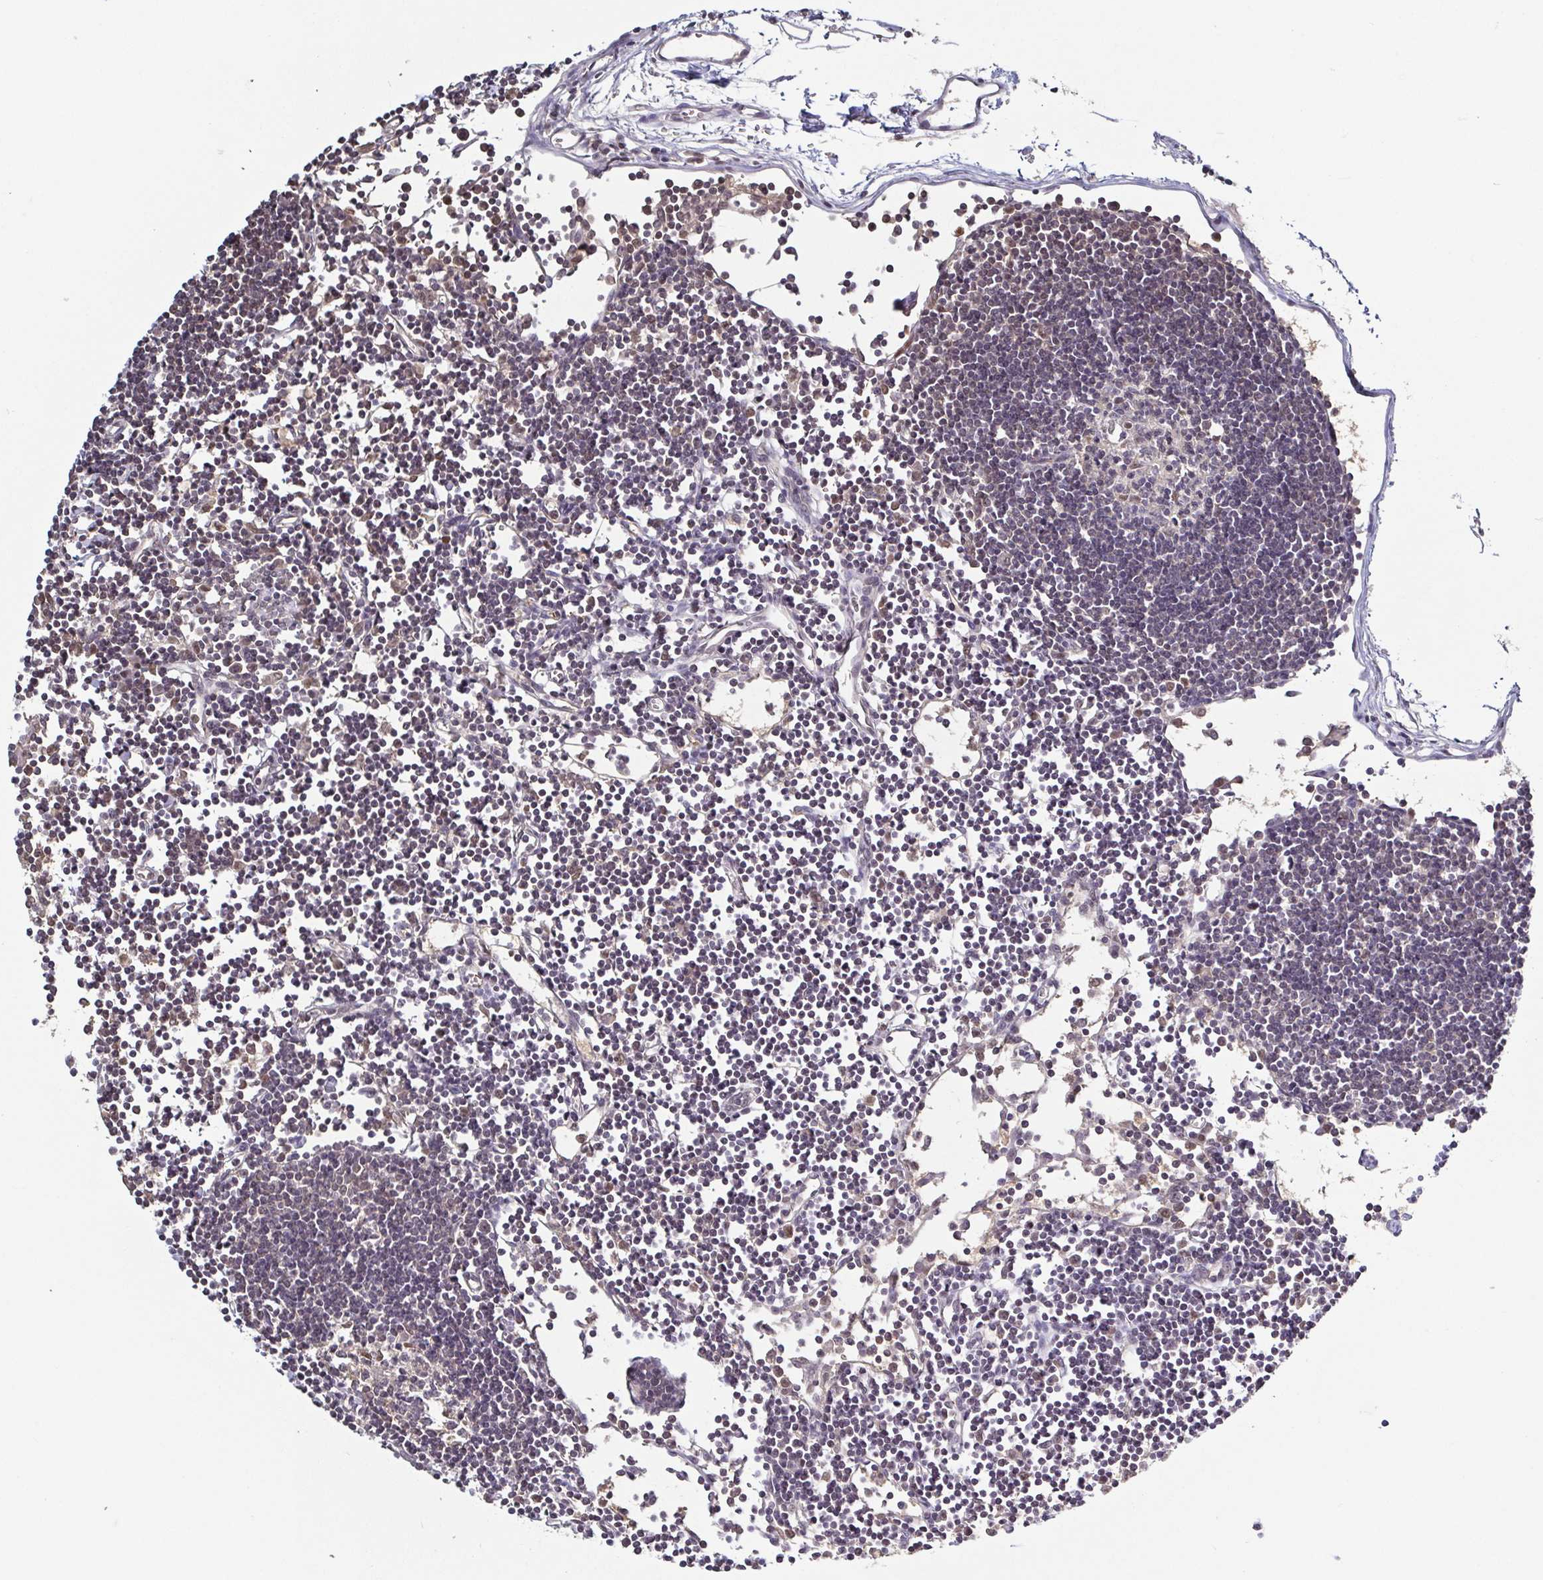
{"staining": {"intensity": "moderate", "quantity": "25%-75%", "location": "cytoplasmic/membranous,nuclear"}, "tissue": "lymph node", "cell_type": "Germinal center cells", "image_type": "normal", "snomed": [{"axis": "morphology", "description": "Normal tissue, NOS"}, {"axis": "topography", "description": "Lymph node"}], "caption": "The image shows staining of normal lymph node, revealing moderate cytoplasmic/membranous,nuclear protein positivity (brown color) within germinal center cells. Immunohistochemistry stains the protein in brown and the nuclei are stained blue.", "gene": "PSMB9", "patient": {"sex": "female", "age": 65}}